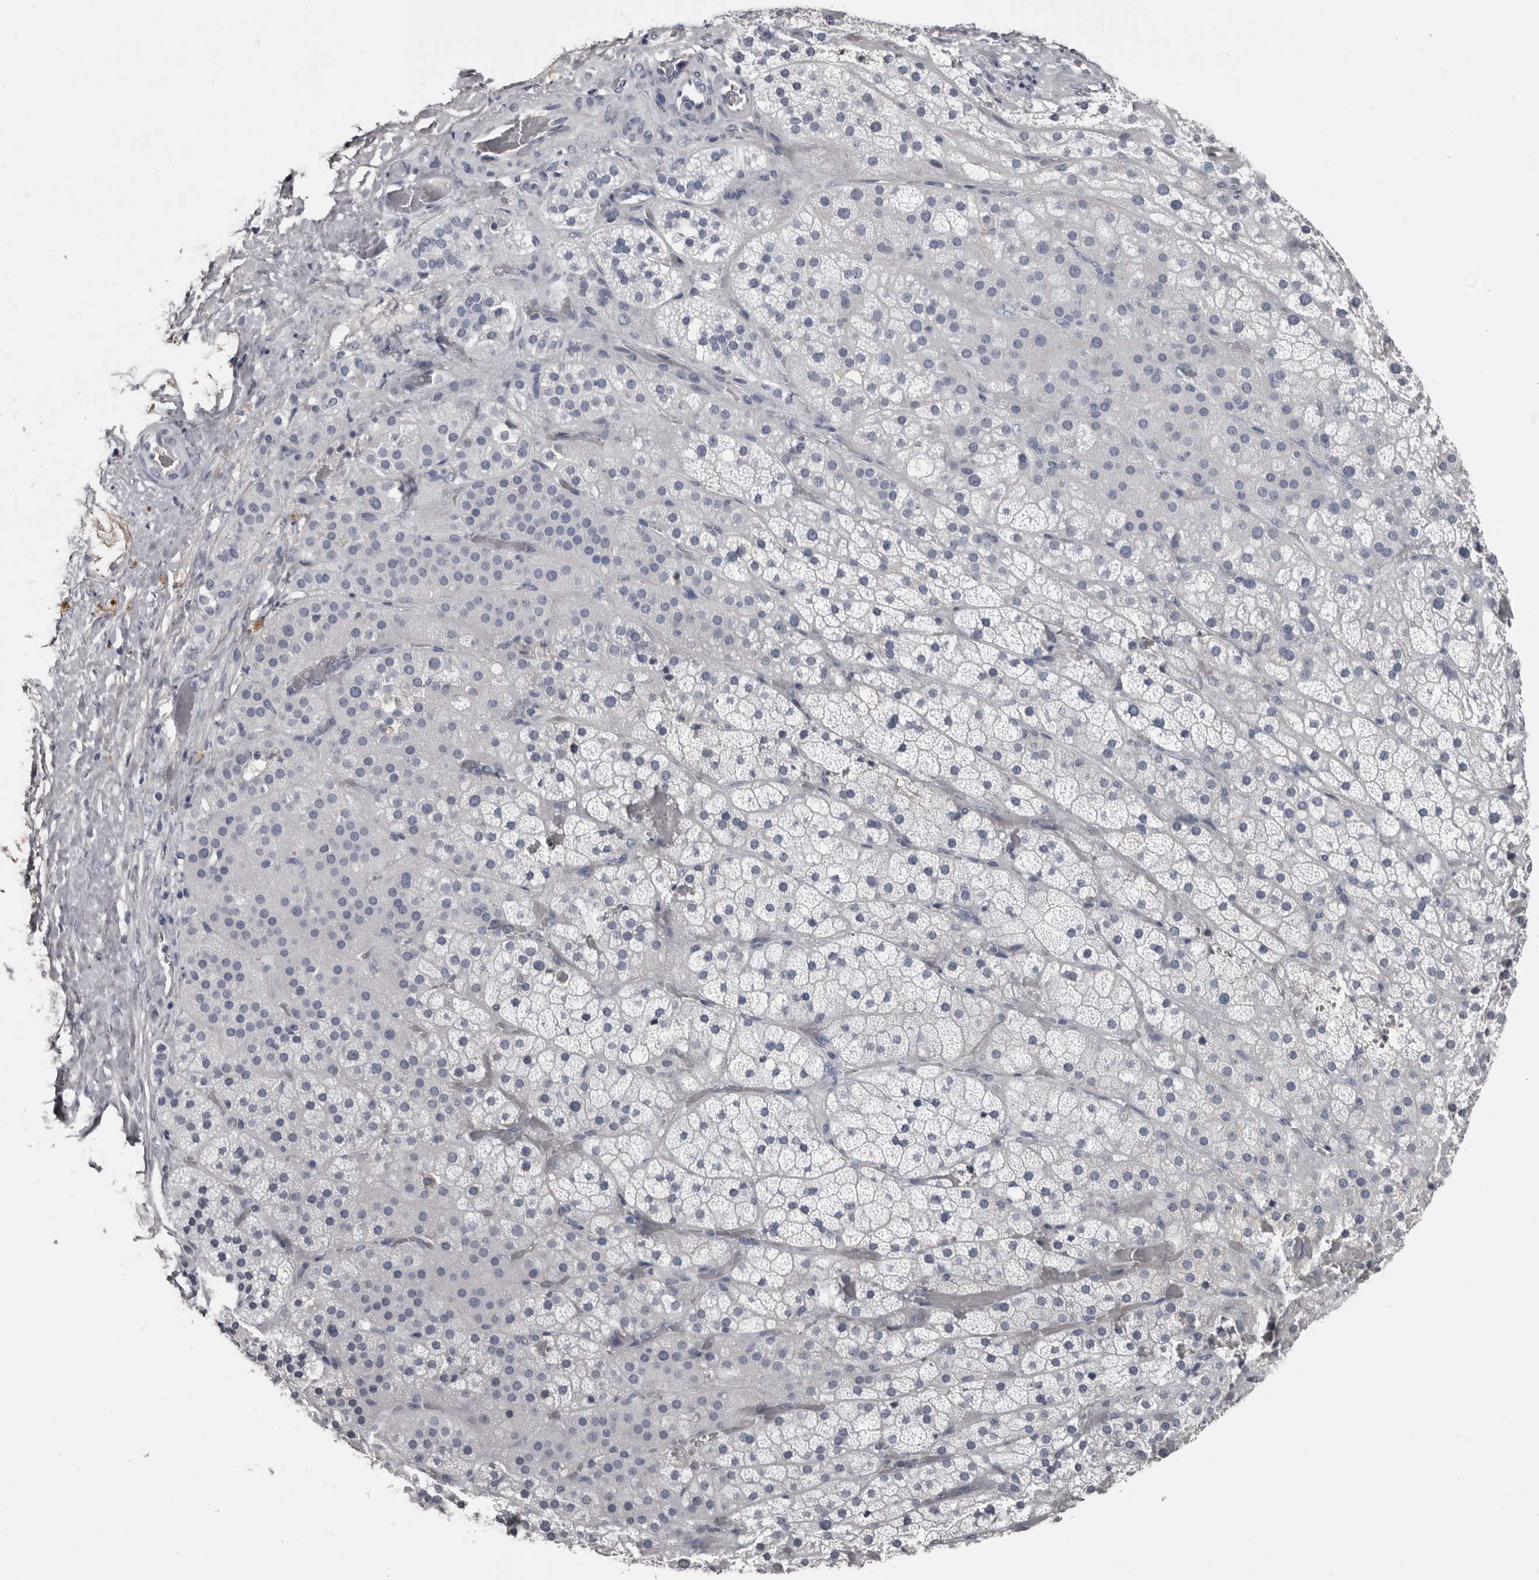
{"staining": {"intensity": "weak", "quantity": "<25%", "location": "cytoplasmic/membranous"}, "tissue": "adrenal gland", "cell_type": "Glandular cells", "image_type": "normal", "snomed": [{"axis": "morphology", "description": "Normal tissue, NOS"}, {"axis": "topography", "description": "Adrenal gland"}], "caption": "Immunohistochemistry (IHC) photomicrograph of benign adrenal gland: human adrenal gland stained with DAB exhibits no significant protein staining in glandular cells.", "gene": "GREB1", "patient": {"sex": "male", "age": 57}}